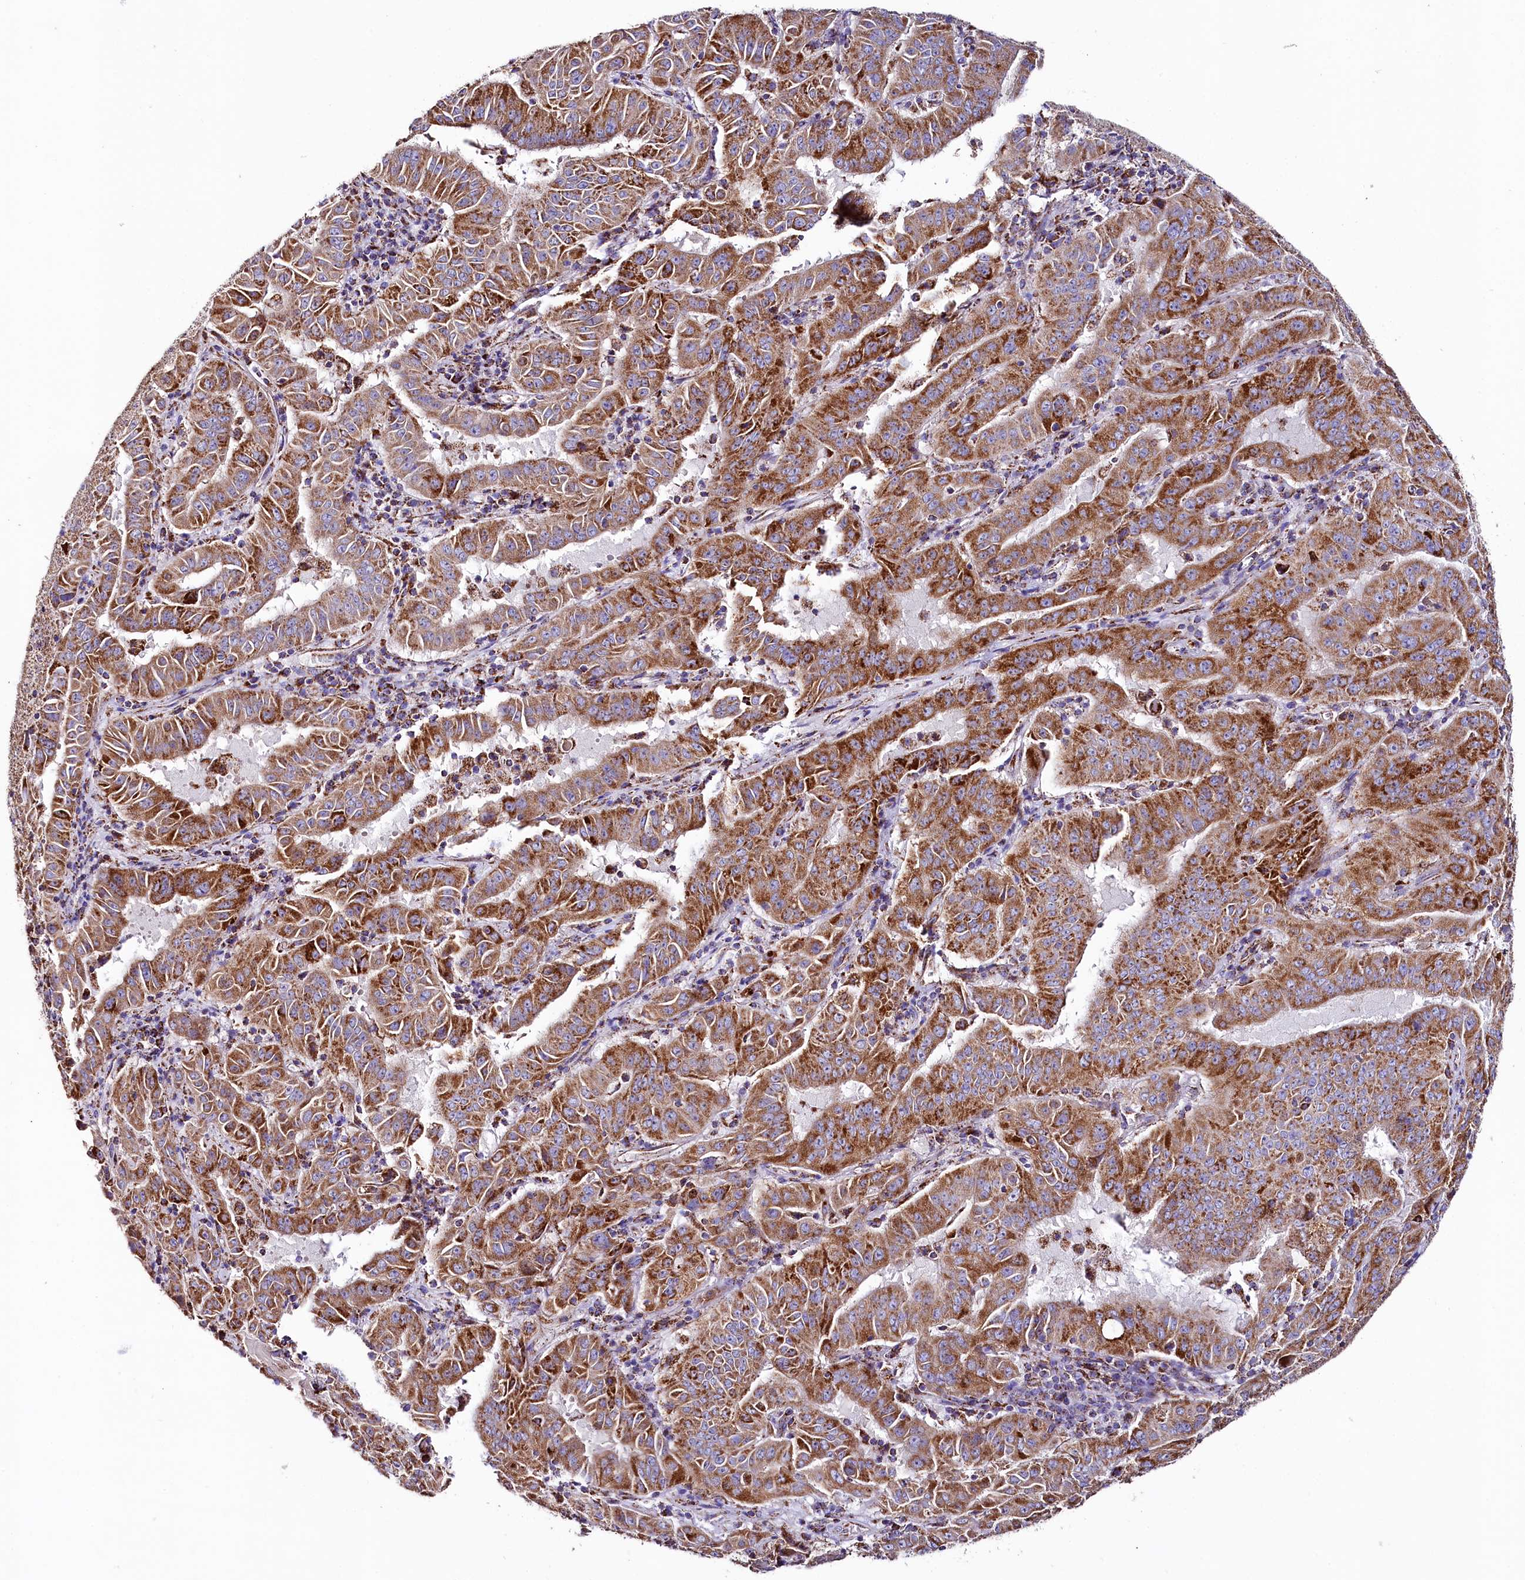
{"staining": {"intensity": "strong", "quantity": ">75%", "location": "cytoplasmic/membranous"}, "tissue": "pancreatic cancer", "cell_type": "Tumor cells", "image_type": "cancer", "snomed": [{"axis": "morphology", "description": "Adenocarcinoma, NOS"}, {"axis": "topography", "description": "Pancreas"}], "caption": "Immunohistochemical staining of pancreatic cancer demonstrates high levels of strong cytoplasmic/membranous positivity in about >75% of tumor cells. Ihc stains the protein in brown and the nuclei are stained blue.", "gene": "APLP2", "patient": {"sex": "male", "age": 63}}